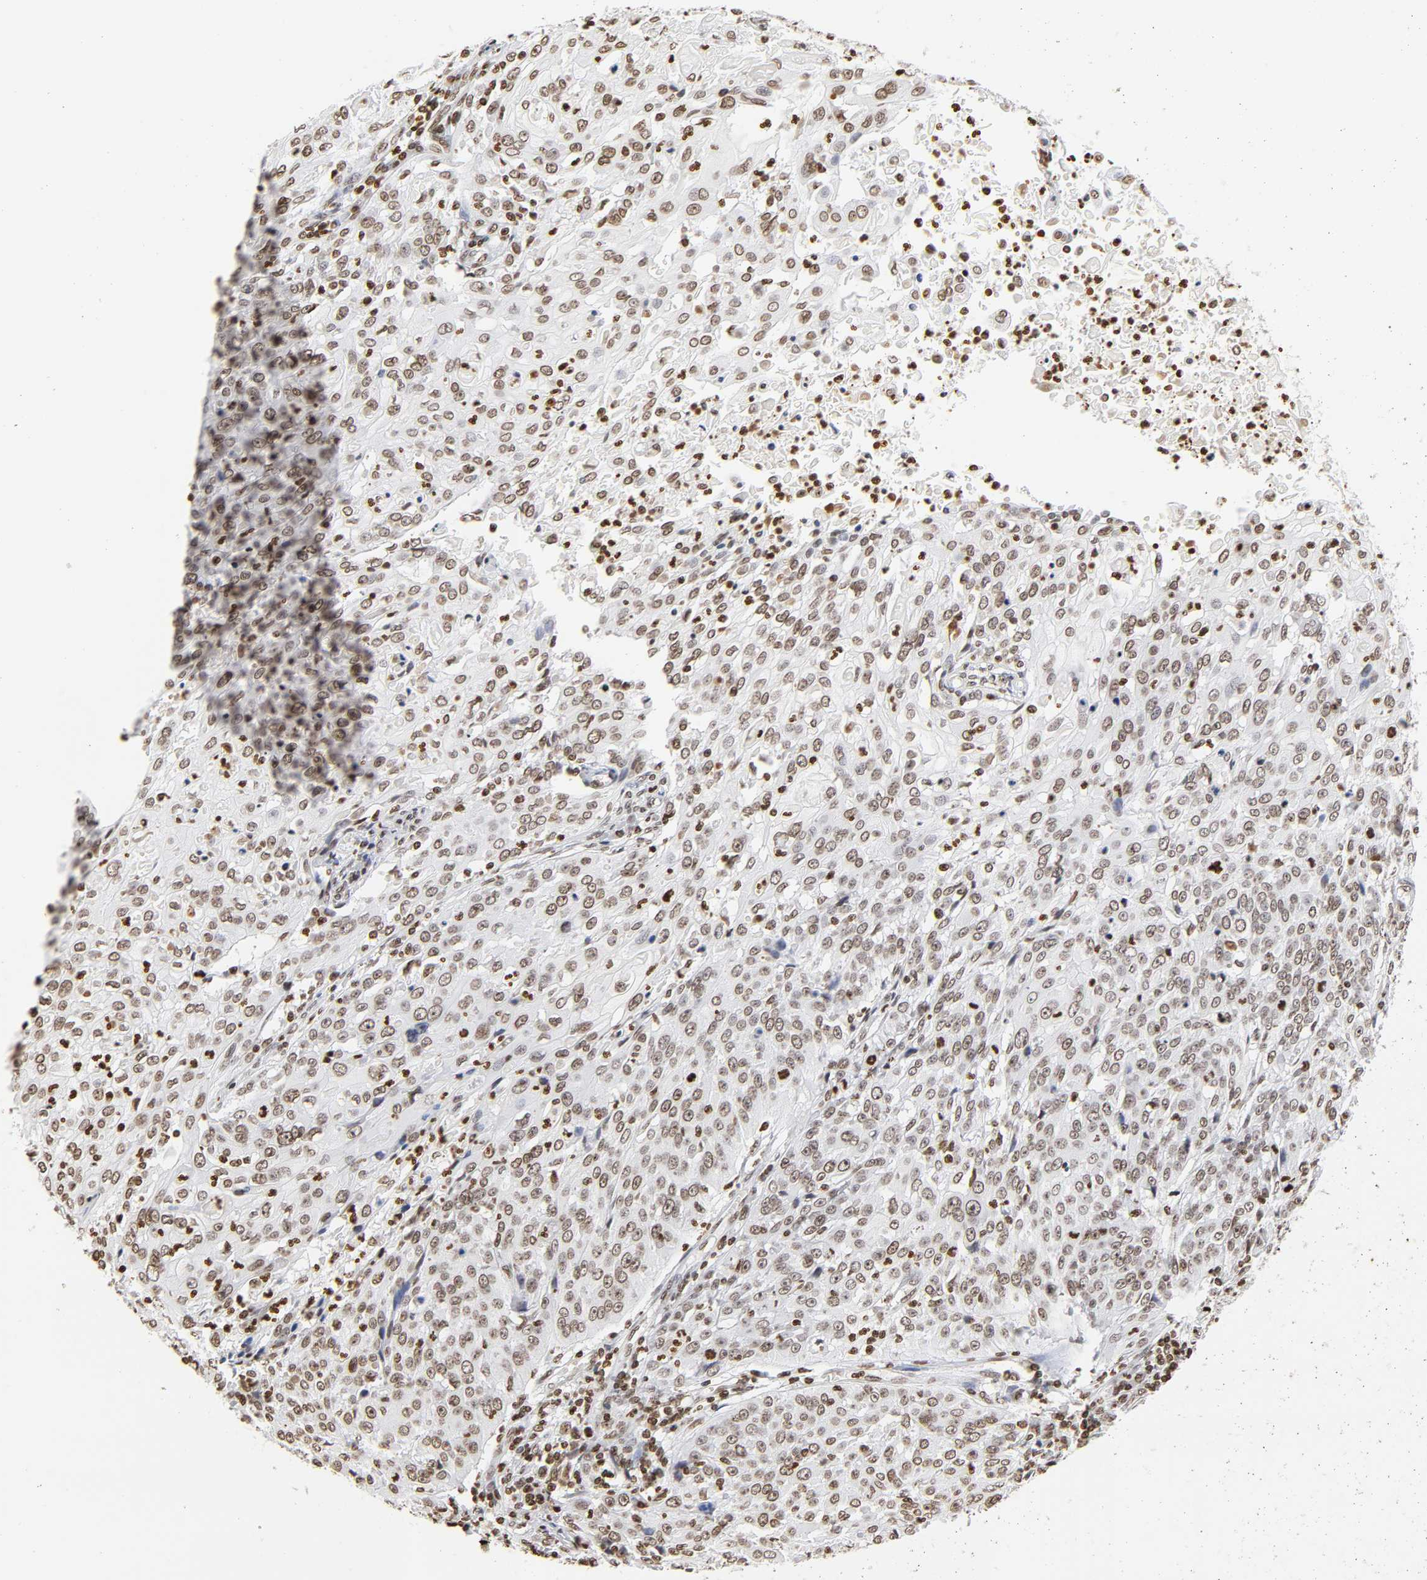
{"staining": {"intensity": "weak", "quantity": ">75%", "location": "nuclear"}, "tissue": "cervical cancer", "cell_type": "Tumor cells", "image_type": "cancer", "snomed": [{"axis": "morphology", "description": "Squamous cell carcinoma, NOS"}, {"axis": "topography", "description": "Cervix"}], "caption": "Protein expression analysis of human squamous cell carcinoma (cervical) reveals weak nuclear positivity in approximately >75% of tumor cells. (DAB IHC, brown staining for protein, blue staining for nuclei).", "gene": "H2AC12", "patient": {"sex": "female", "age": 39}}